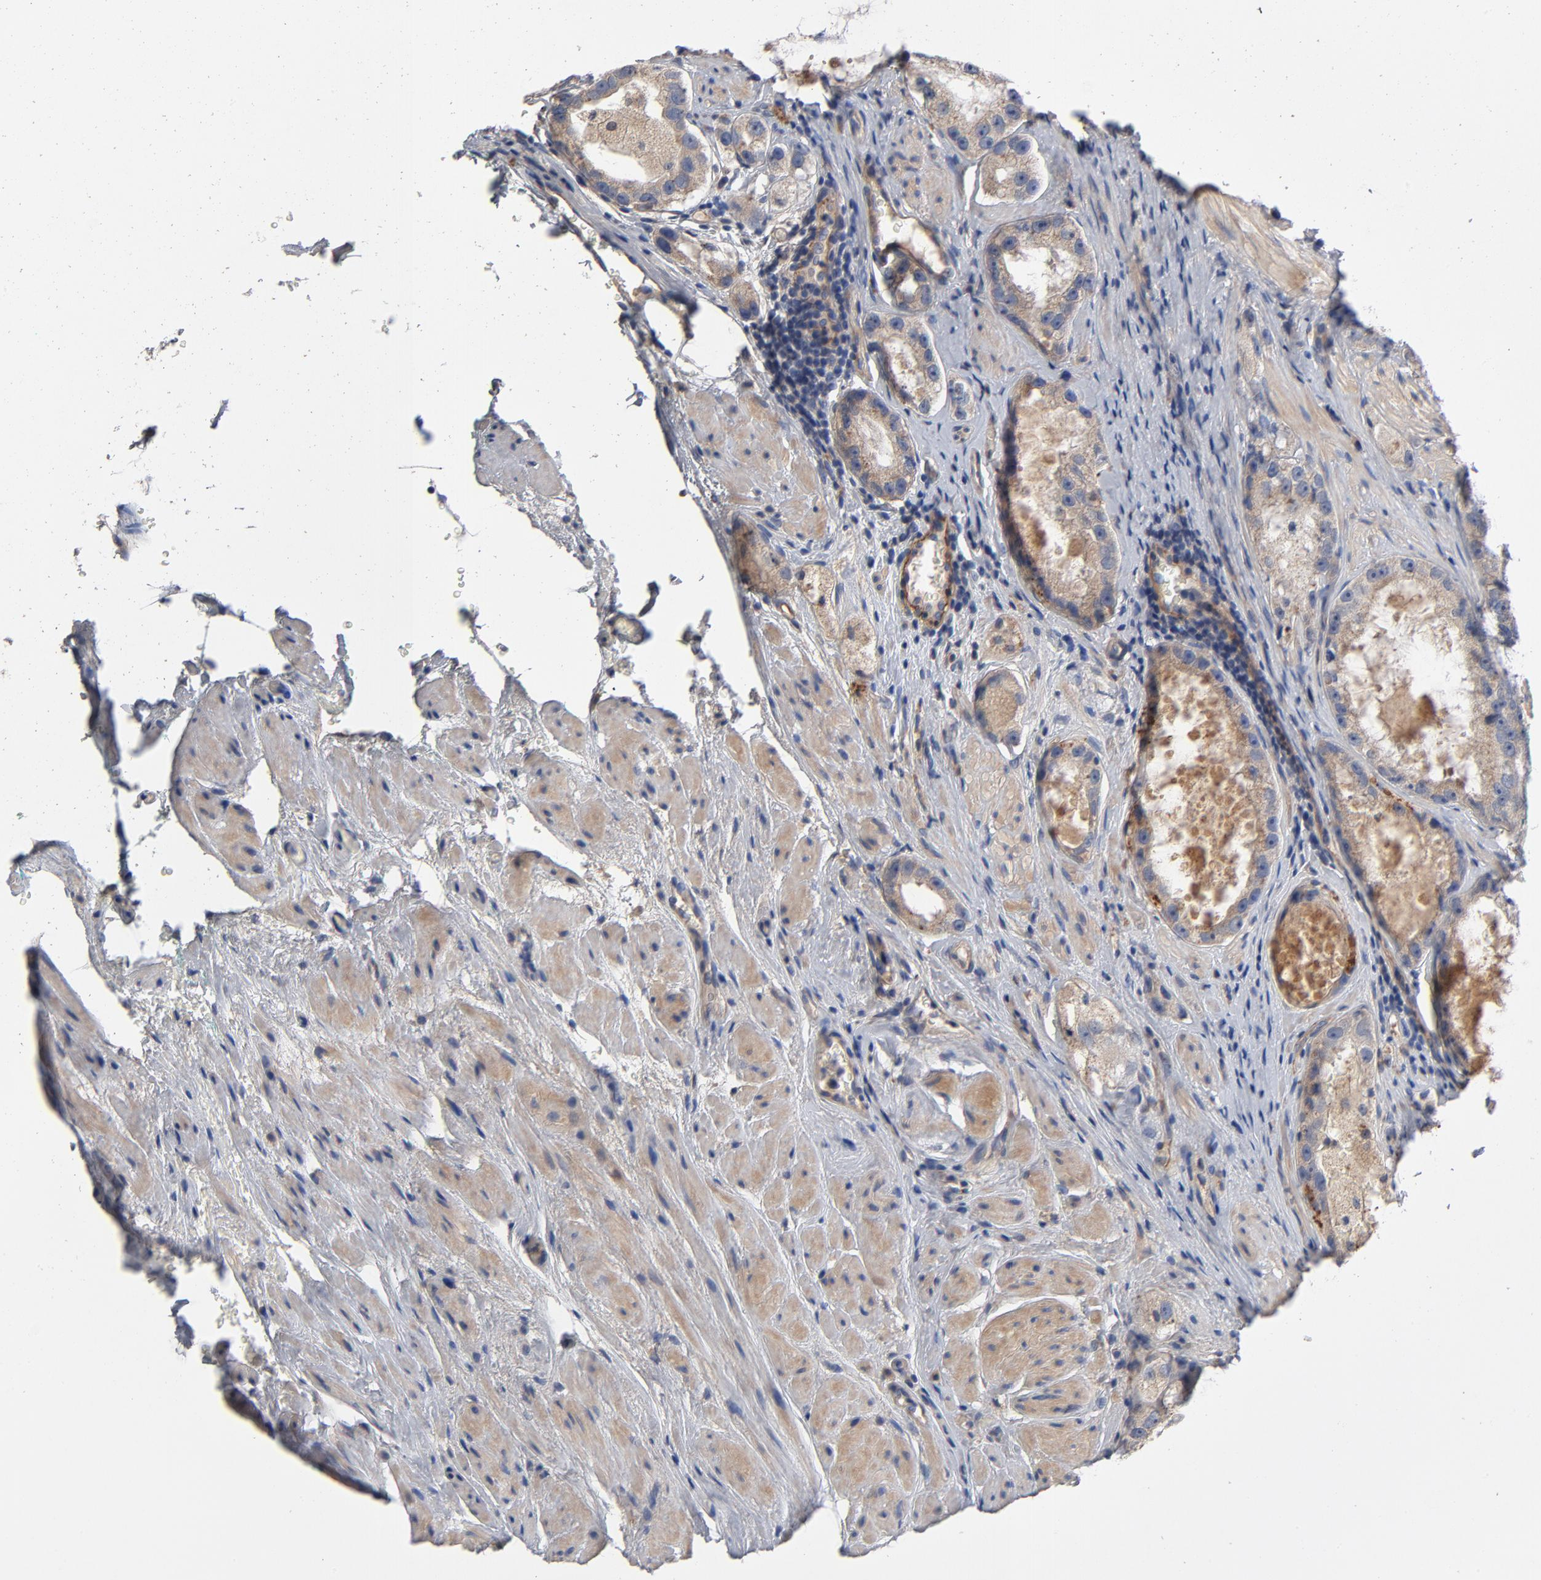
{"staining": {"intensity": "weak", "quantity": ">75%", "location": "cytoplasmic/membranous"}, "tissue": "prostate cancer", "cell_type": "Tumor cells", "image_type": "cancer", "snomed": [{"axis": "morphology", "description": "Adenocarcinoma, High grade"}, {"axis": "topography", "description": "Prostate"}], "caption": "The histopathology image reveals immunohistochemical staining of prostate high-grade adenocarcinoma. There is weak cytoplasmic/membranous positivity is appreciated in approximately >75% of tumor cells.", "gene": "CCDC134", "patient": {"sex": "male", "age": 63}}